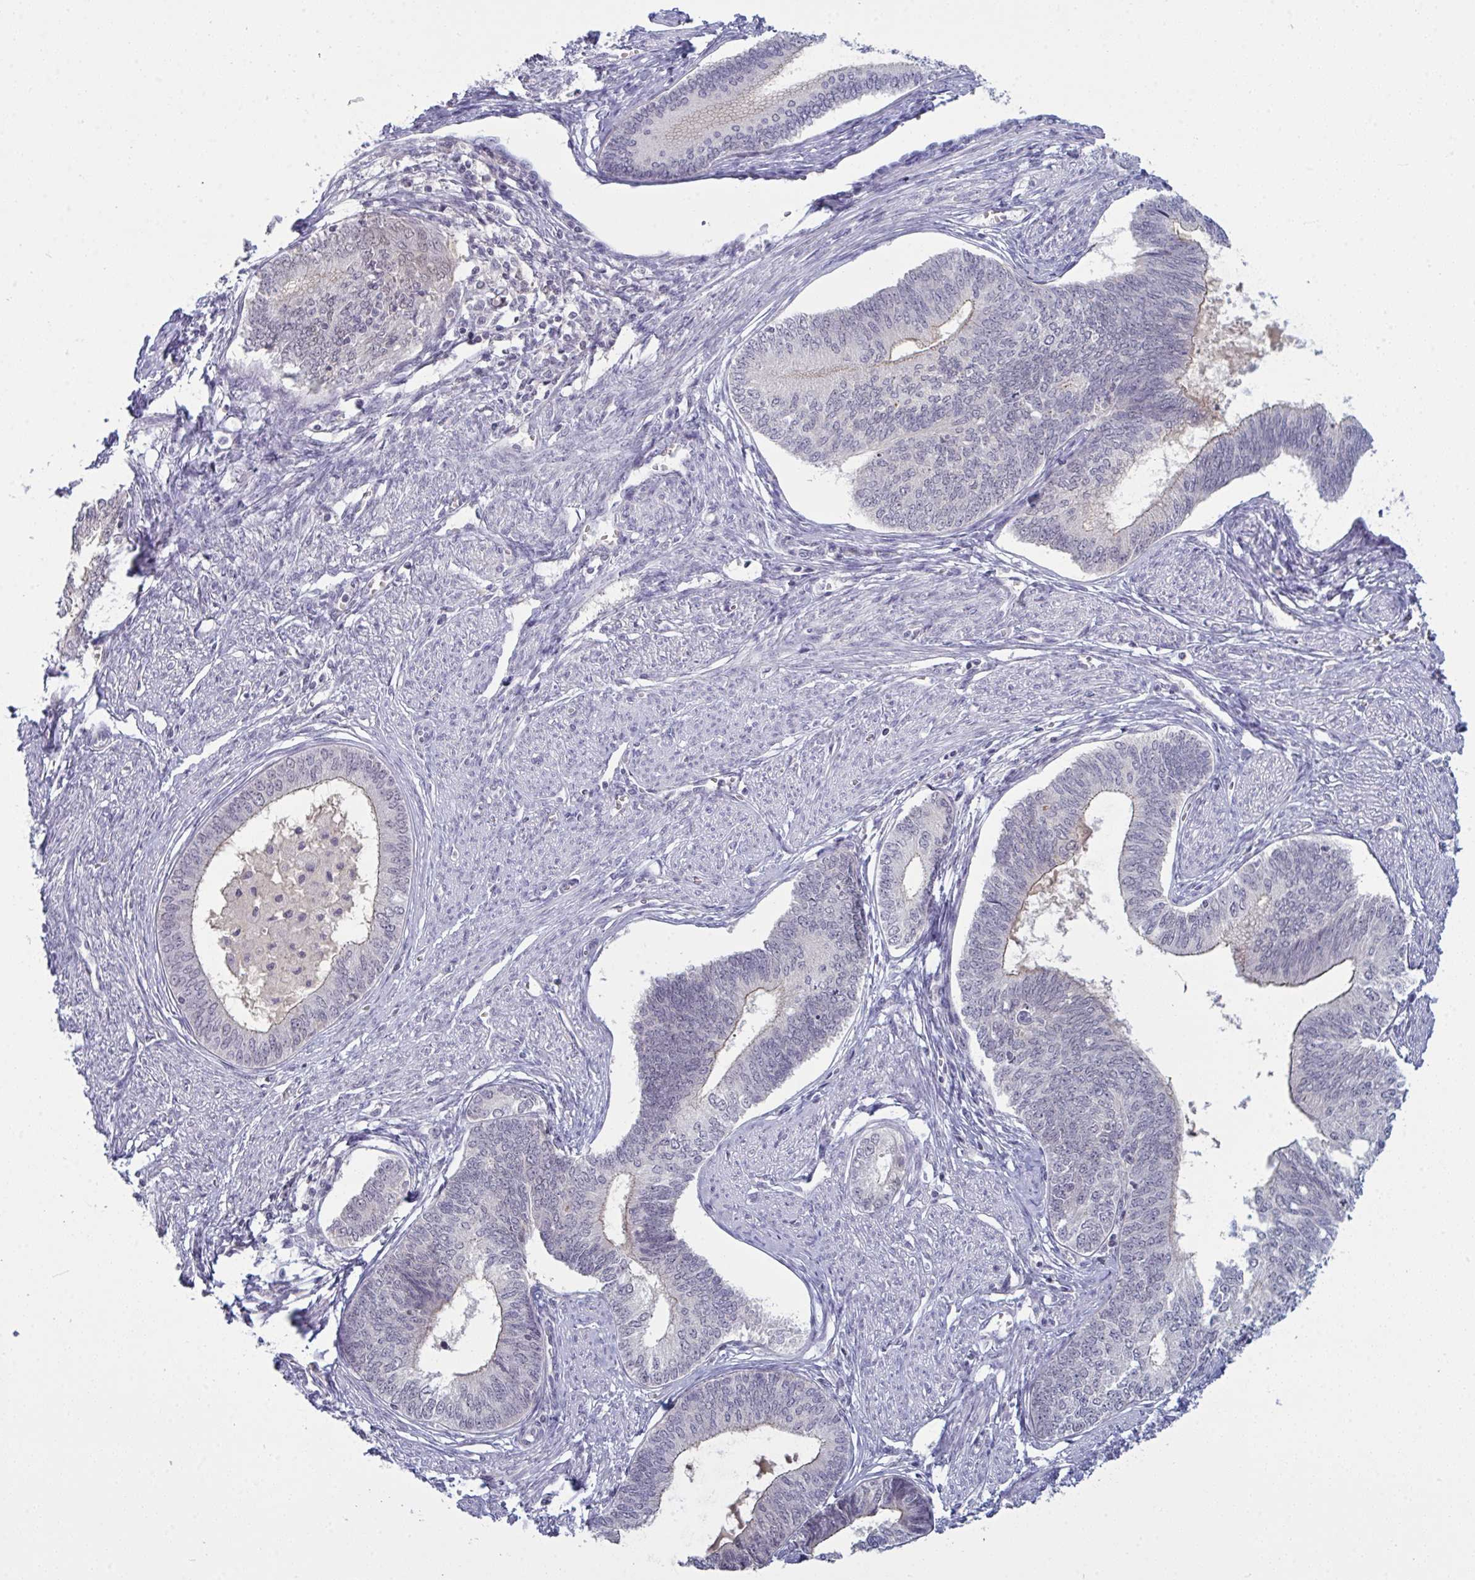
{"staining": {"intensity": "weak", "quantity": "<25%", "location": "cytoplasmic/membranous"}, "tissue": "endometrial cancer", "cell_type": "Tumor cells", "image_type": "cancer", "snomed": [{"axis": "morphology", "description": "Adenocarcinoma, NOS"}, {"axis": "topography", "description": "Endometrium"}], "caption": "DAB immunohistochemical staining of human endometrial adenocarcinoma exhibits no significant positivity in tumor cells. (DAB (3,3'-diaminobenzidine) immunohistochemistry with hematoxylin counter stain).", "gene": "ZNF784", "patient": {"sex": "female", "age": 68}}